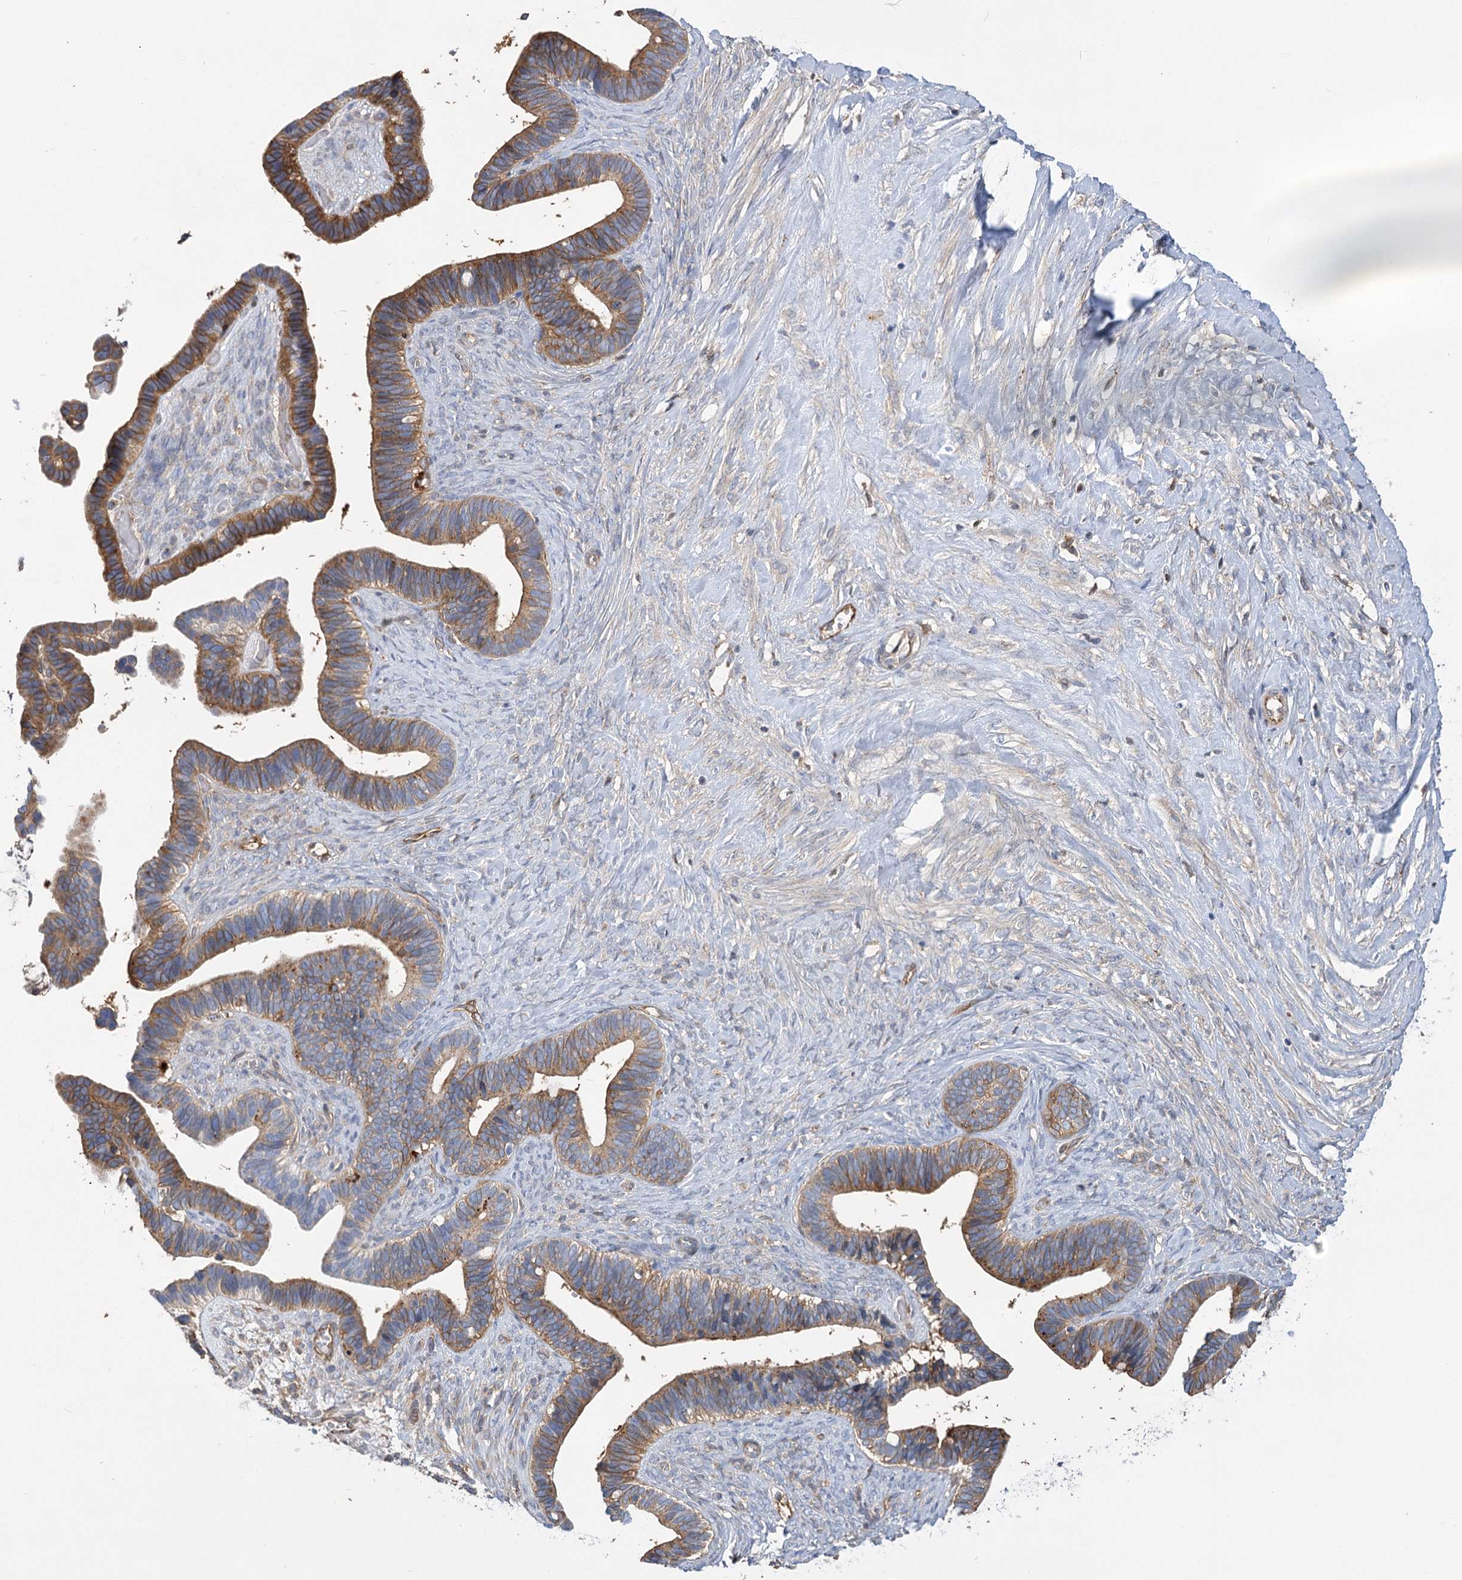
{"staining": {"intensity": "moderate", "quantity": ">75%", "location": "cytoplasmic/membranous"}, "tissue": "ovarian cancer", "cell_type": "Tumor cells", "image_type": "cancer", "snomed": [{"axis": "morphology", "description": "Cystadenocarcinoma, serous, NOS"}, {"axis": "topography", "description": "Ovary"}], "caption": "A photomicrograph of human ovarian cancer (serous cystadenocarcinoma) stained for a protein exhibits moderate cytoplasmic/membranous brown staining in tumor cells.", "gene": "GUSB", "patient": {"sex": "female", "age": 56}}